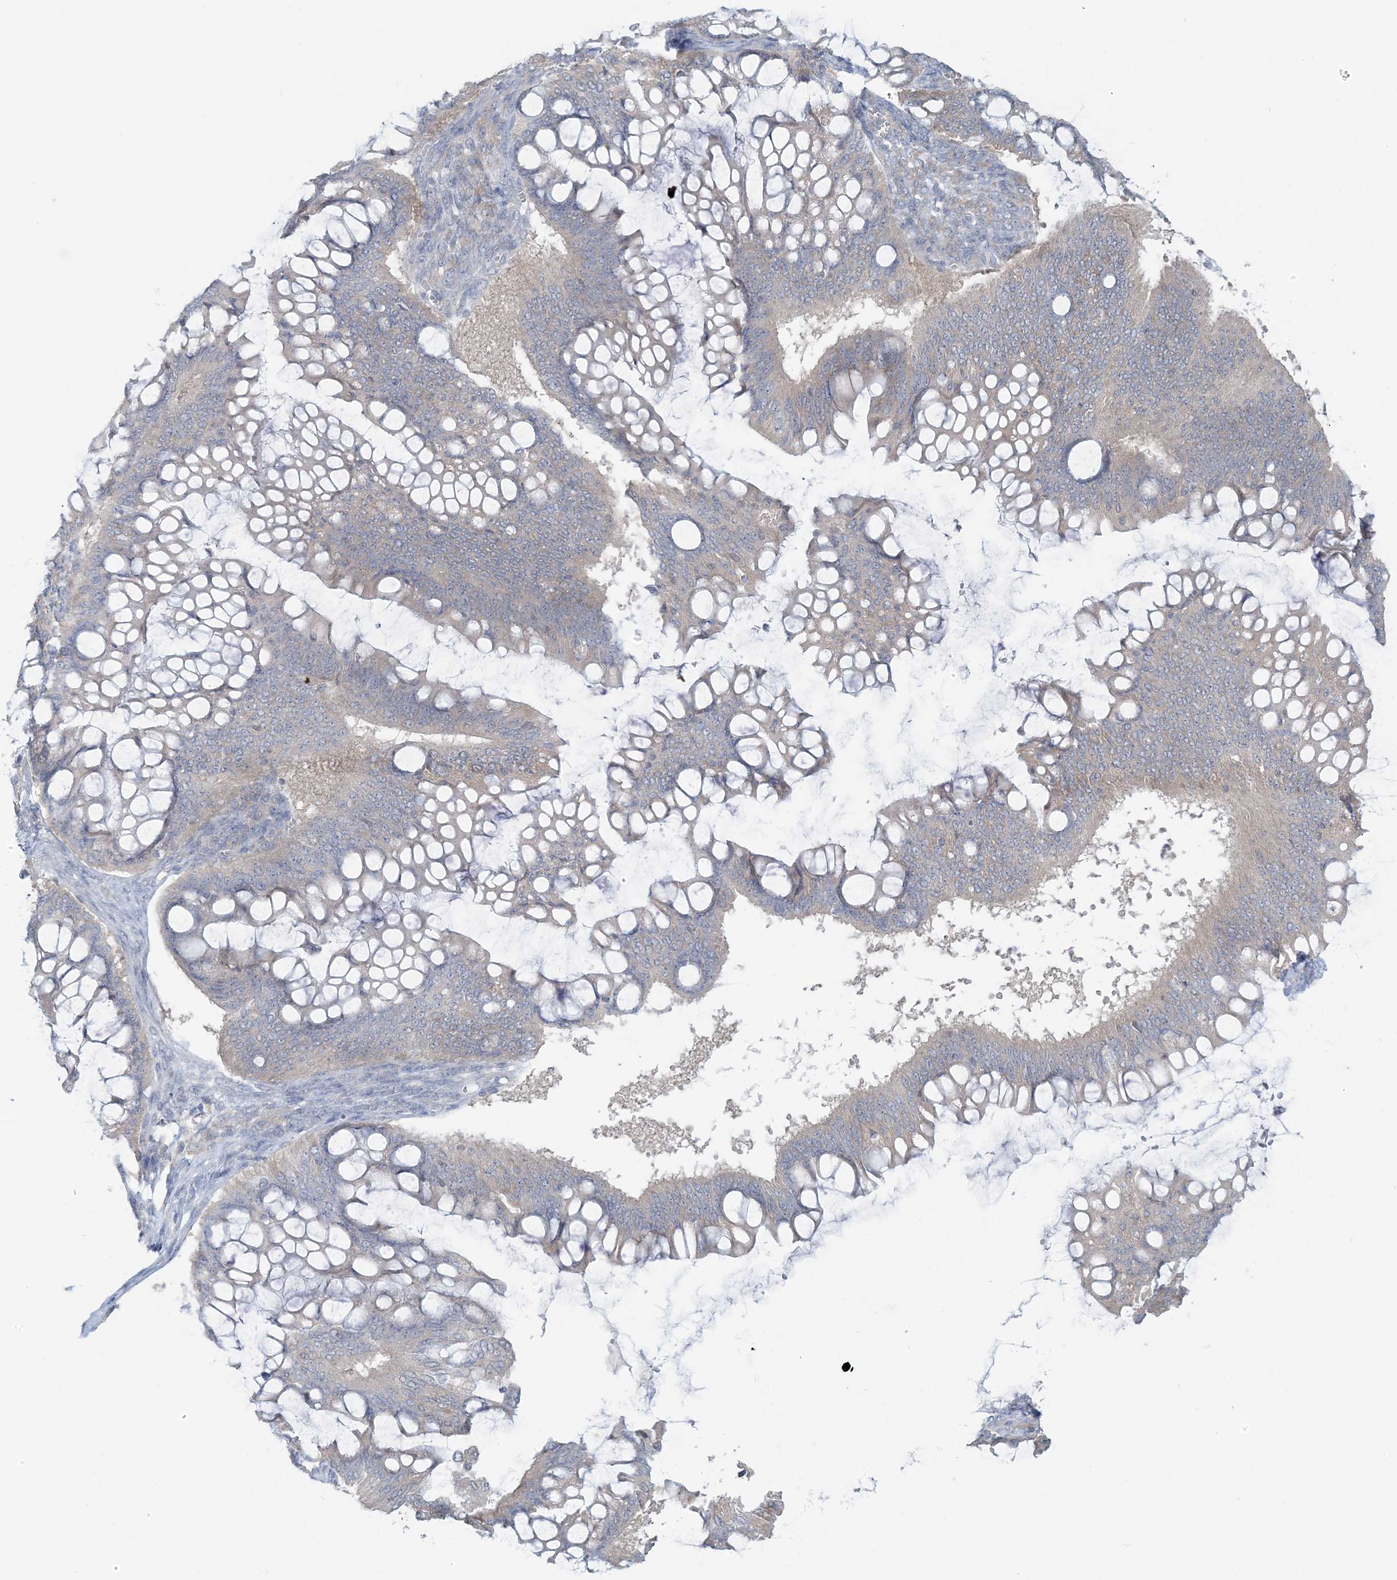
{"staining": {"intensity": "negative", "quantity": "none", "location": "none"}, "tissue": "ovarian cancer", "cell_type": "Tumor cells", "image_type": "cancer", "snomed": [{"axis": "morphology", "description": "Cystadenocarcinoma, mucinous, NOS"}, {"axis": "topography", "description": "Ovary"}], "caption": "IHC histopathology image of human ovarian mucinous cystadenocarcinoma stained for a protein (brown), which exhibits no positivity in tumor cells.", "gene": "EEFSEC", "patient": {"sex": "female", "age": 73}}